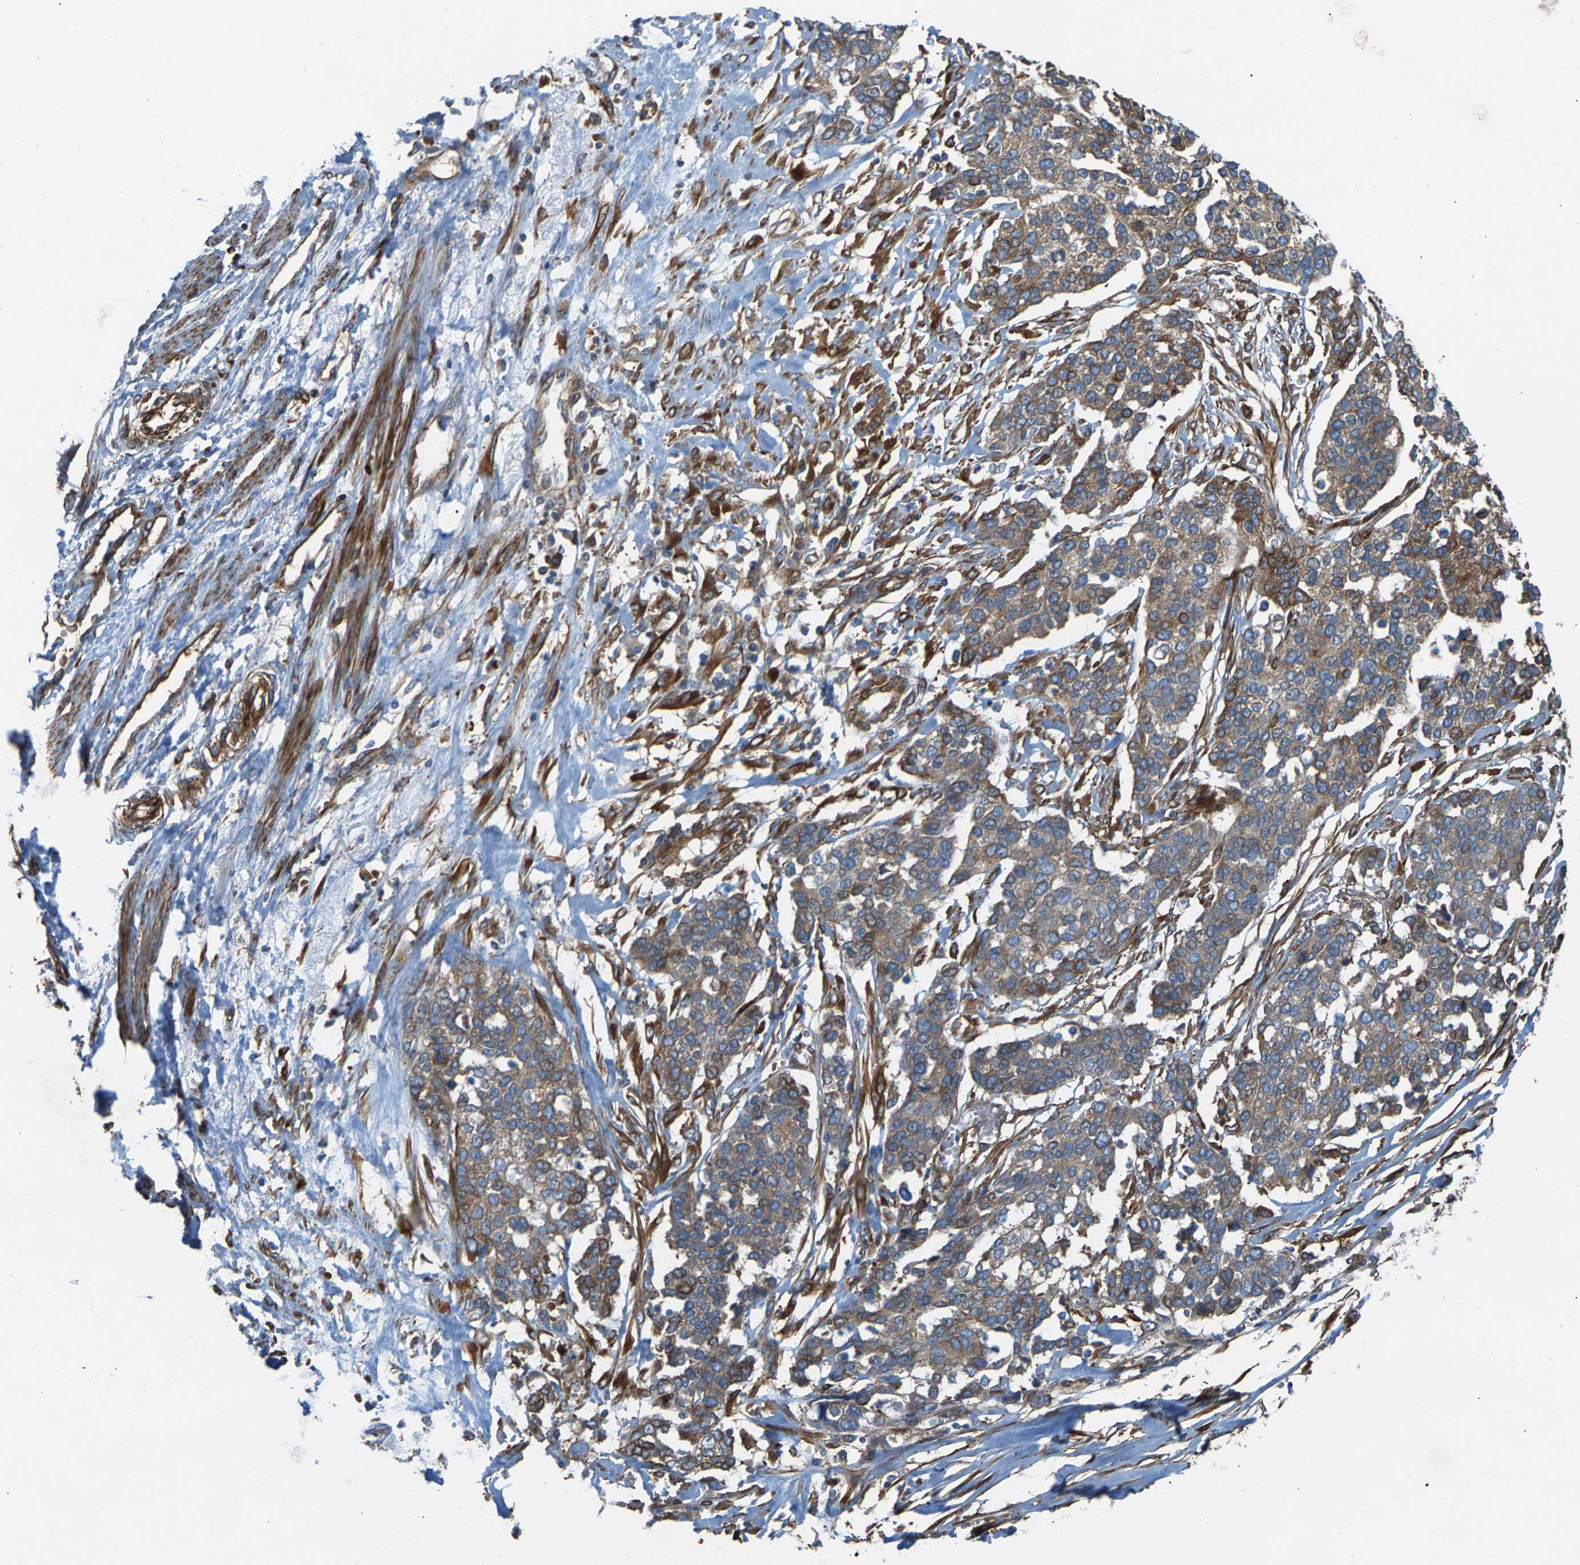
{"staining": {"intensity": "weak", "quantity": ">75%", "location": "cytoplasmic/membranous"}, "tissue": "ovarian cancer", "cell_type": "Tumor cells", "image_type": "cancer", "snomed": [{"axis": "morphology", "description": "Cystadenocarcinoma, serous, NOS"}, {"axis": "topography", "description": "Ovary"}], "caption": "An IHC micrograph of neoplastic tissue is shown. Protein staining in brown shows weak cytoplasmic/membranous positivity in serous cystadenocarcinoma (ovarian) within tumor cells.", "gene": "PDCL", "patient": {"sex": "female", "age": 44}}